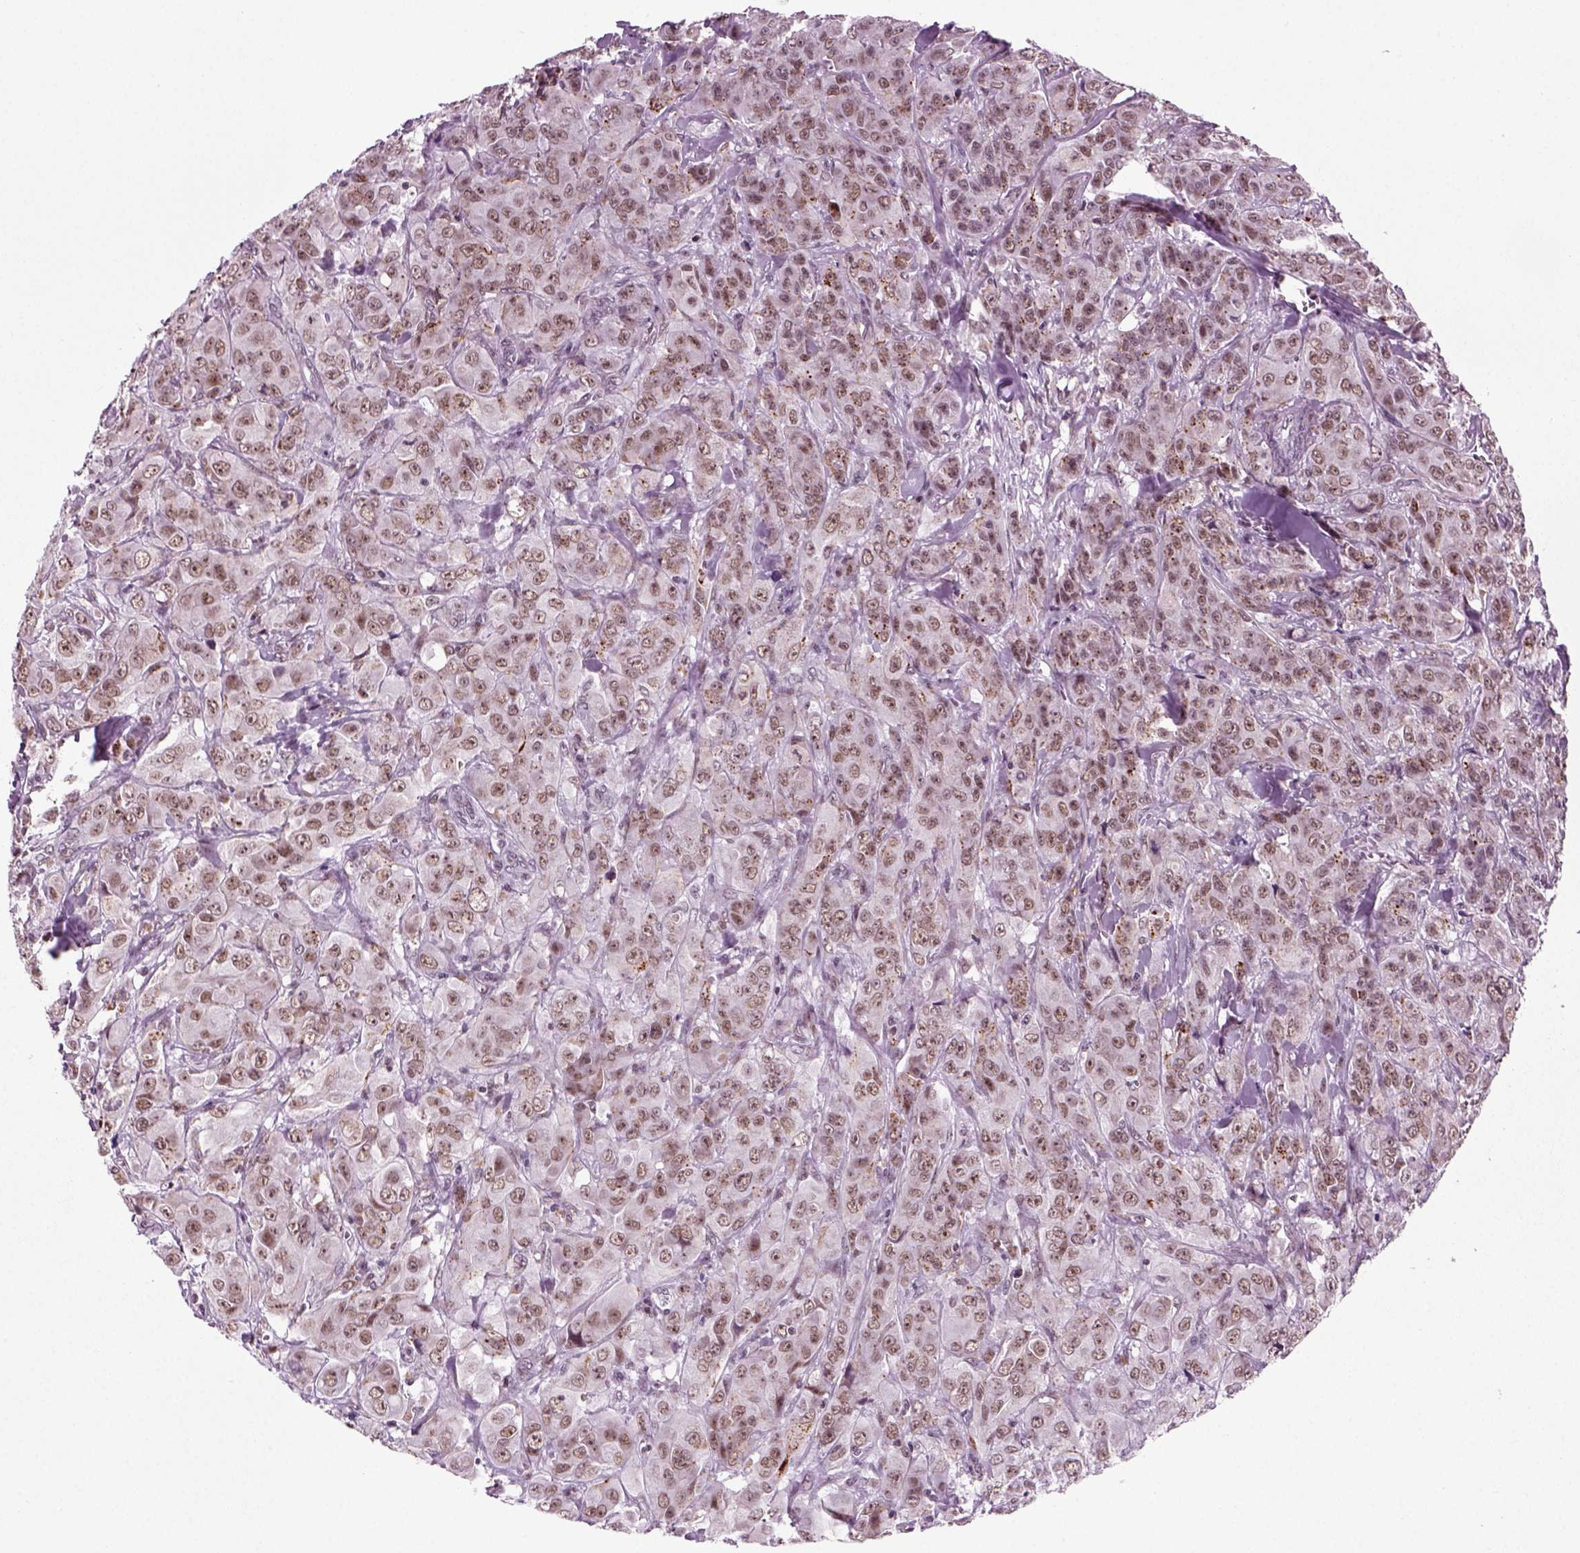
{"staining": {"intensity": "weak", "quantity": ">75%", "location": "nuclear"}, "tissue": "breast cancer", "cell_type": "Tumor cells", "image_type": "cancer", "snomed": [{"axis": "morphology", "description": "Duct carcinoma"}, {"axis": "topography", "description": "Breast"}], "caption": "A high-resolution micrograph shows immunohistochemistry staining of breast cancer, which displays weak nuclear expression in approximately >75% of tumor cells. The staining was performed using DAB (3,3'-diaminobenzidine) to visualize the protein expression in brown, while the nuclei were stained in blue with hematoxylin (Magnification: 20x).", "gene": "RCOR3", "patient": {"sex": "female", "age": 43}}